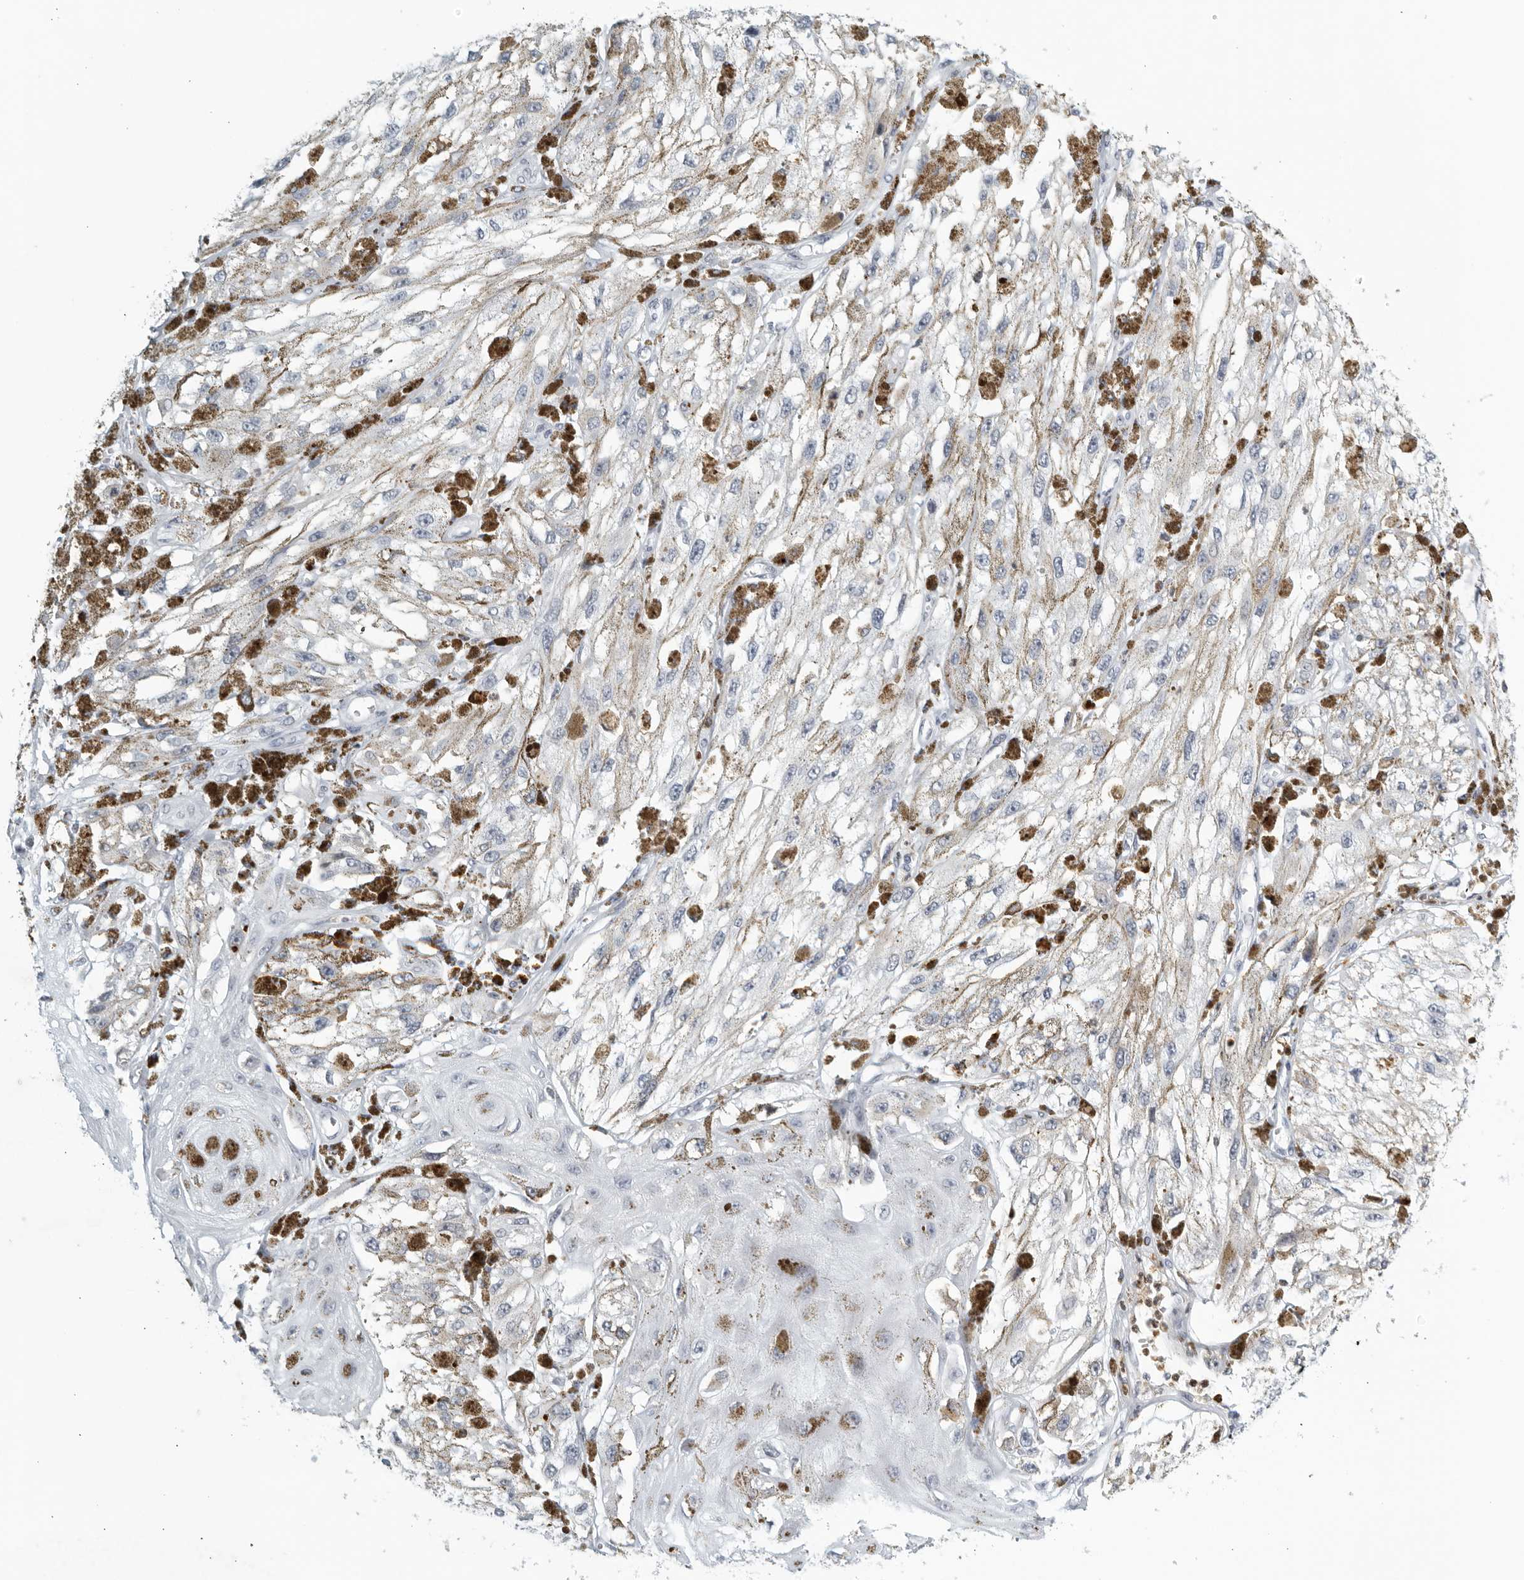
{"staining": {"intensity": "negative", "quantity": "none", "location": "none"}, "tissue": "melanoma", "cell_type": "Tumor cells", "image_type": "cancer", "snomed": [{"axis": "morphology", "description": "Malignant melanoma, NOS"}, {"axis": "topography", "description": "Skin"}], "caption": "High power microscopy image of an immunohistochemistry micrograph of melanoma, revealing no significant positivity in tumor cells.", "gene": "KLK7", "patient": {"sex": "male", "age": 88}}